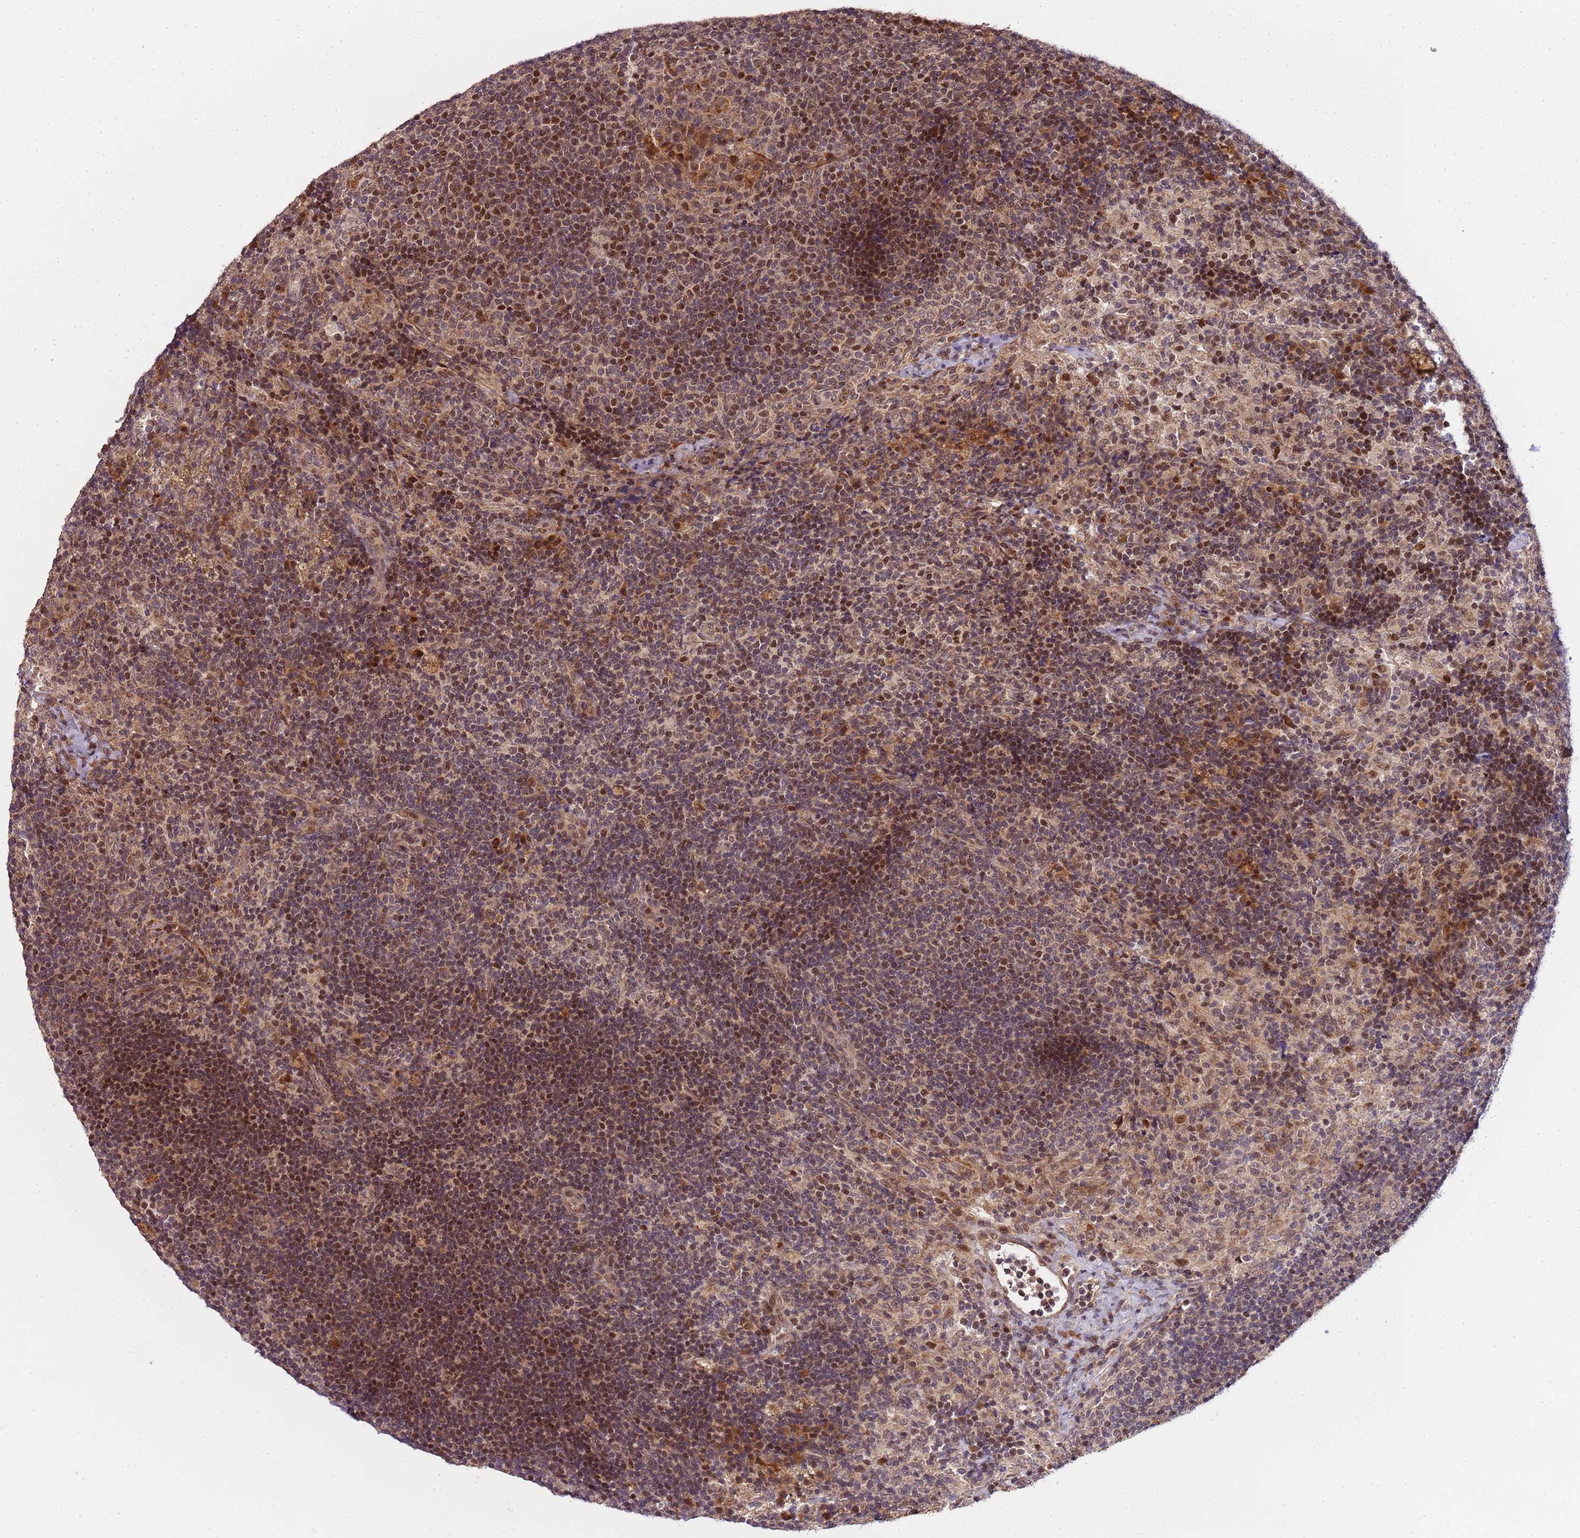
{"staining": {"intensity": "weak", "quantity": "25%-75%", "location": "cytoplasmic/membranous"}, "tissue": "lymph node", "cell_type": "Germinal center cells", "image_type": "normal", "snomed": [{"axis": "morphology", "description": "Normal tissue, NOS"}, {"axis": "topography", "description": "Lymph node"}], "caption": "Protein staining of normal lymph node demonstrates weak cytoplasmic/membranous positivity in about 25%-75% of germinal center cells.", "gene": "EDC3", "patient": {"sex": "female", "age": 70}}